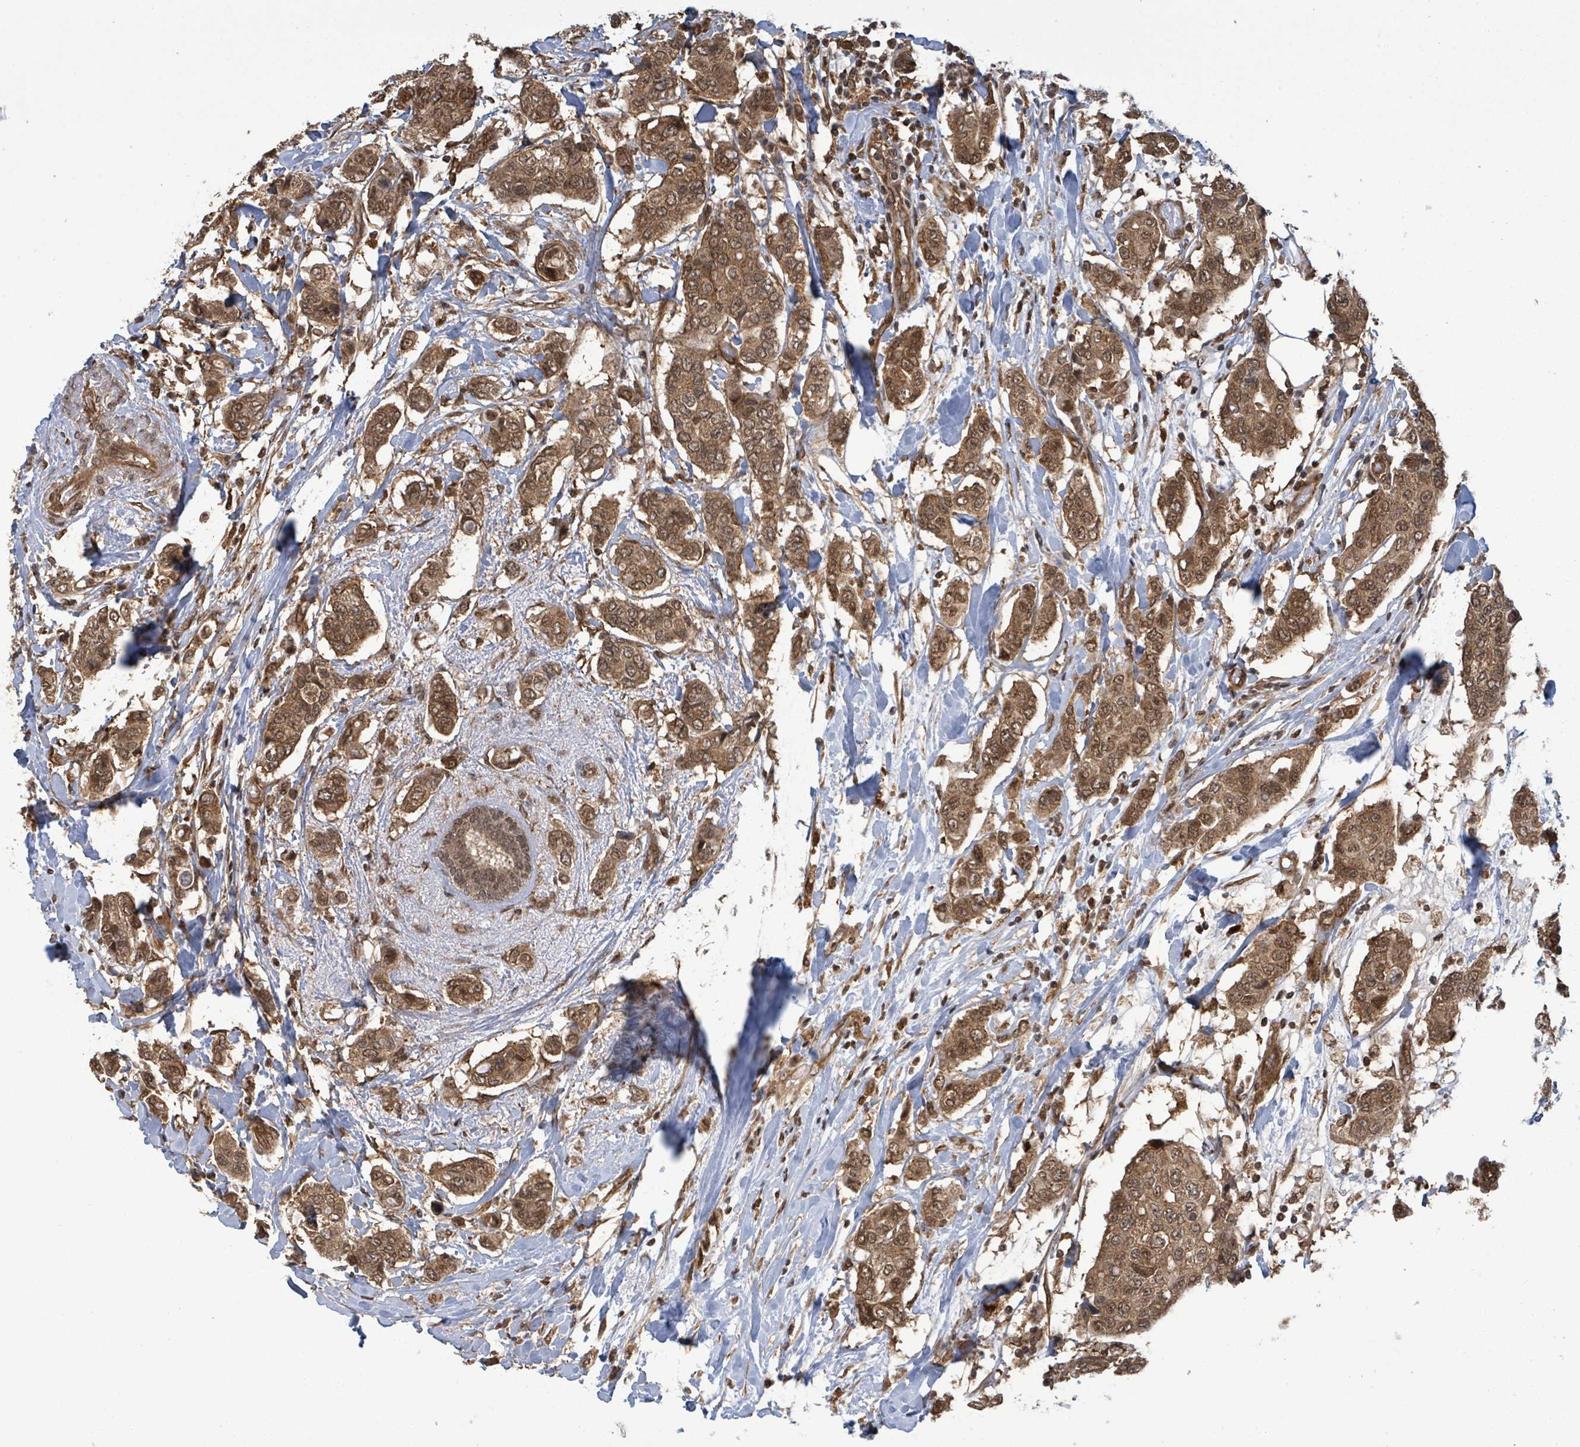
{"staining": {"intensity": "strong", "quantity": ">75%", "location": "cytoplasmic/membranous,nuclear"}, "tissue": "breast cancer", "cell_type": "Tumor cells", "image_type": "cancer", "snomed": [{"axis": "morphology", "description": "Lobular carcinoma"}, {"axis": "topography", "description": "Breast"}], "caption": "IHC staining of lobular carcinoma (breast), which displays high levels of strong cytoplasmic/membranous and nuclear positivity in approximately >75% of tumor cells indicating strong cytoplasmic/membranous and nuclear protein staining. The staining was performed using DAB (3,3'-diaminobenzidine) (brown) for protein detection and nuclei were counterstained in hematoxylin (blue).", "gene": "KLC1", "patient": {"sex": "female", "age": 51}}